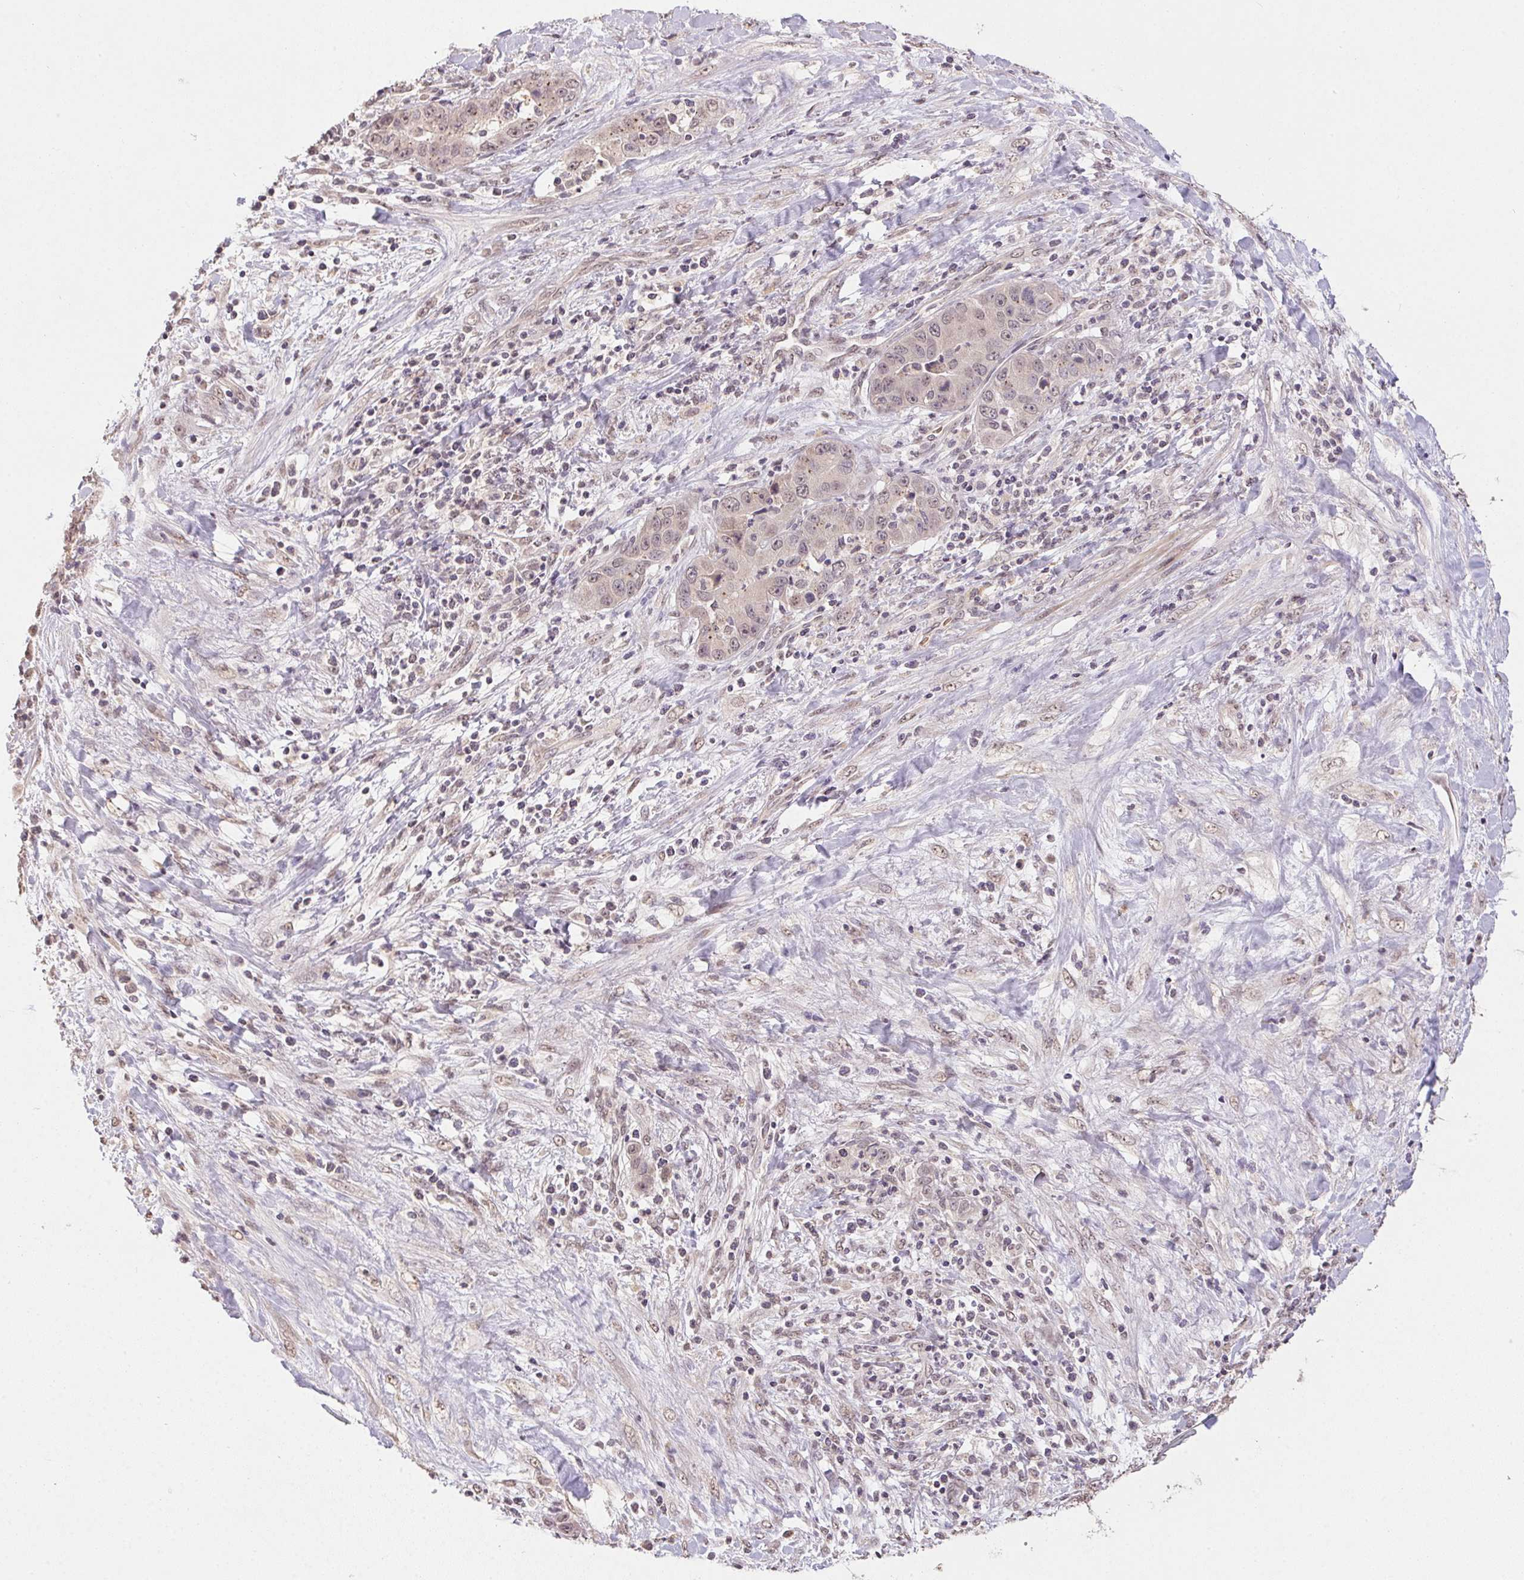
{"staining": {"intensity": "weak", "quantity": "<25%", "location": "nuclear"}, "tissue": "liver cancer", "cell_type": "Tumor cells", "image_type": "cancer", "snomed": [{"axis": "morphology", "description": "Cholangiocarcinoma"}, {"axis": "topography", "description": "Liver"}], "caption": "Tumor cells show no significant positivity in liver cancer.", "gene": "PPP4R4", "patient": {"sex": "female", "age": 52}}